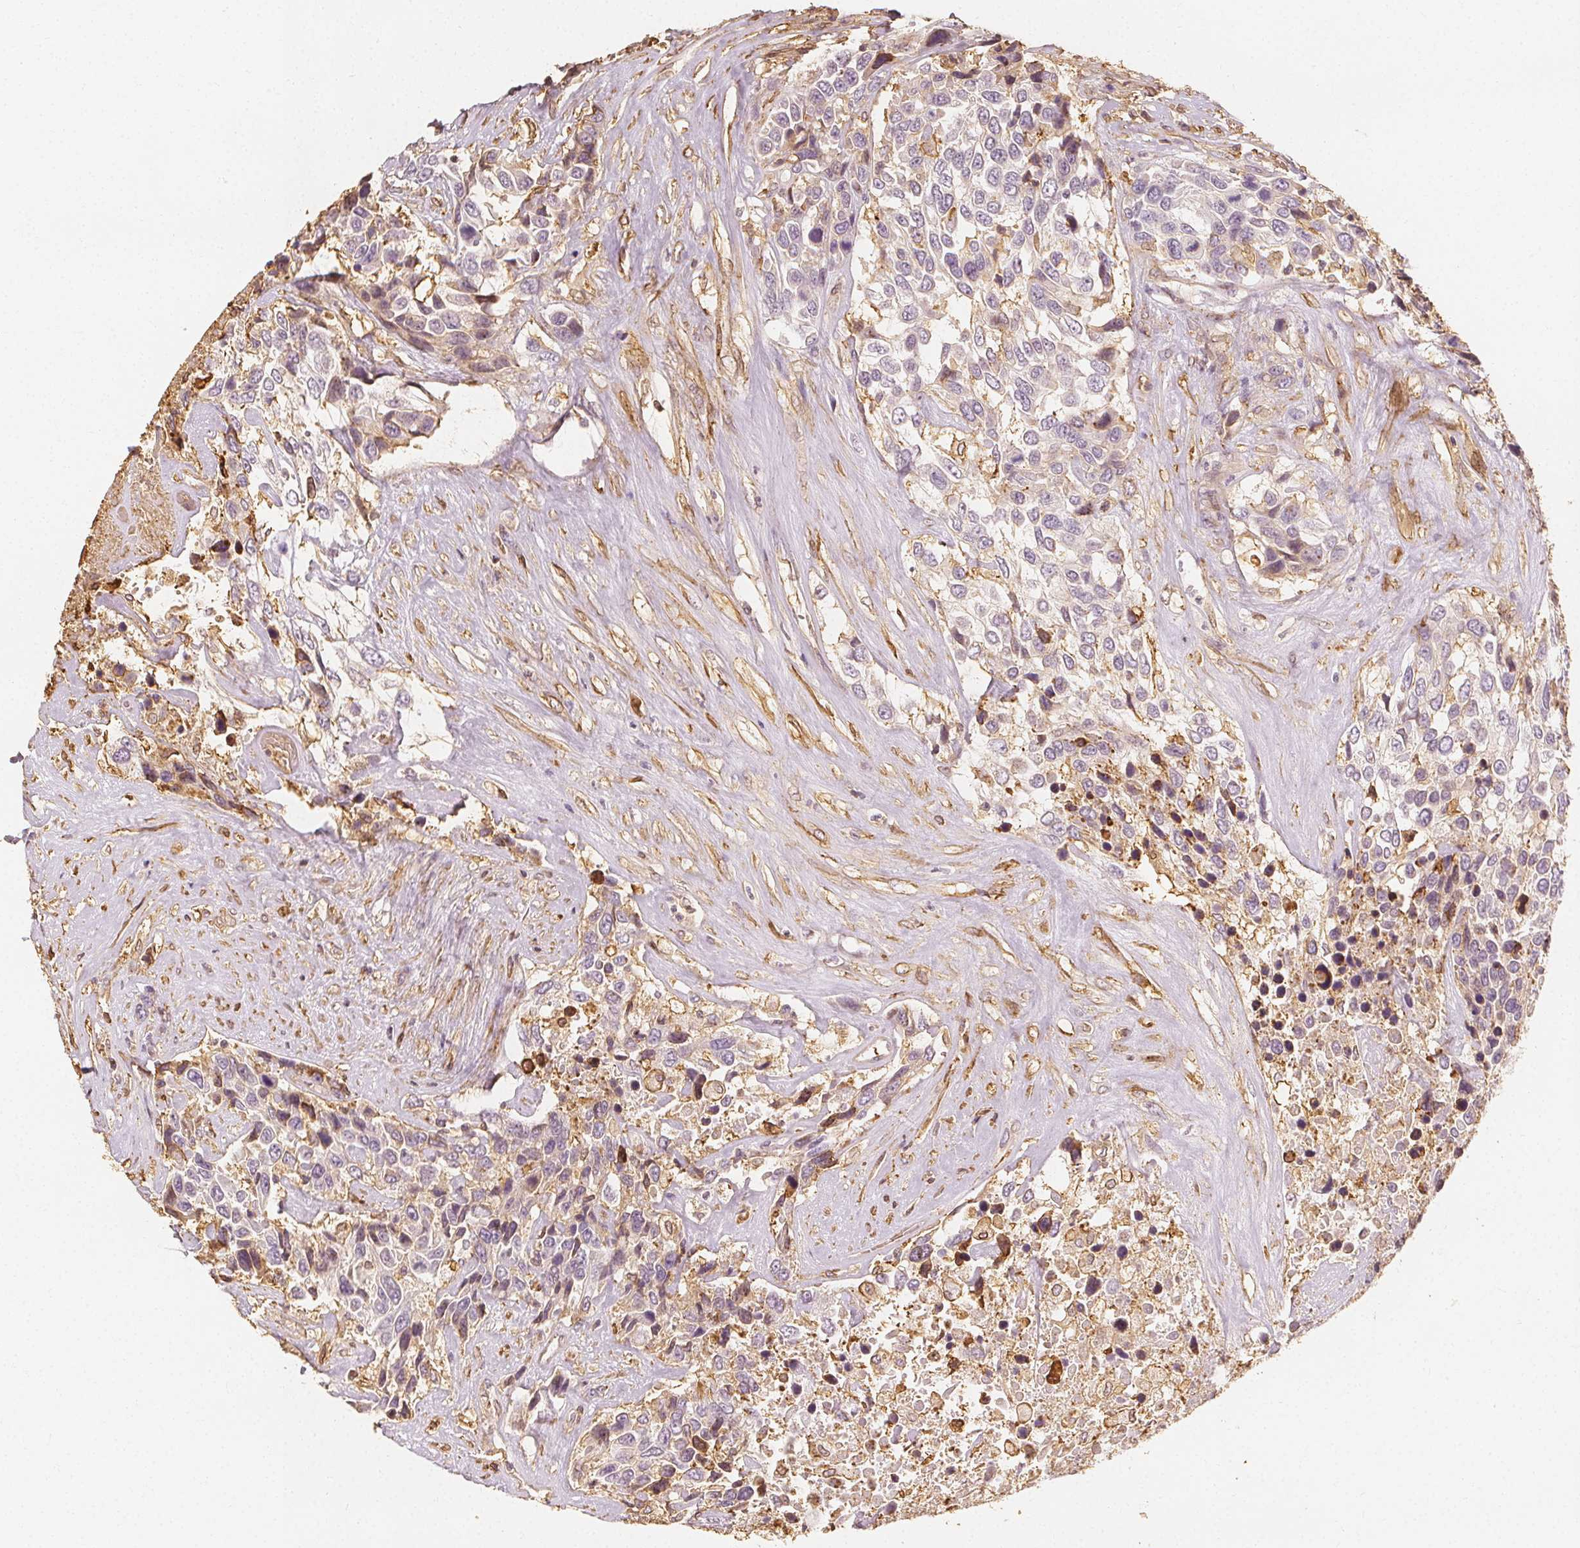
{"staining": {"intensity": "negative", "quantity": "none", "location": "none"}, "tissue": "urothelial cancer", "cell_type": "Tumor cells", "image_type": "cancer", "snomed": [{"axis": "morphology", "description": "Urothelial carcinoma, High grade"}, {"axis": "topography", "description": "Urinary bladder"}], "caption": "This is an immunohistochemistry (IHC) histopathology image of human high-grade urothelial carcinoma. There is no staining in tumor cells.", "gene": "ARHGAP26", "patient": {"sex": "female", "age": 70}}